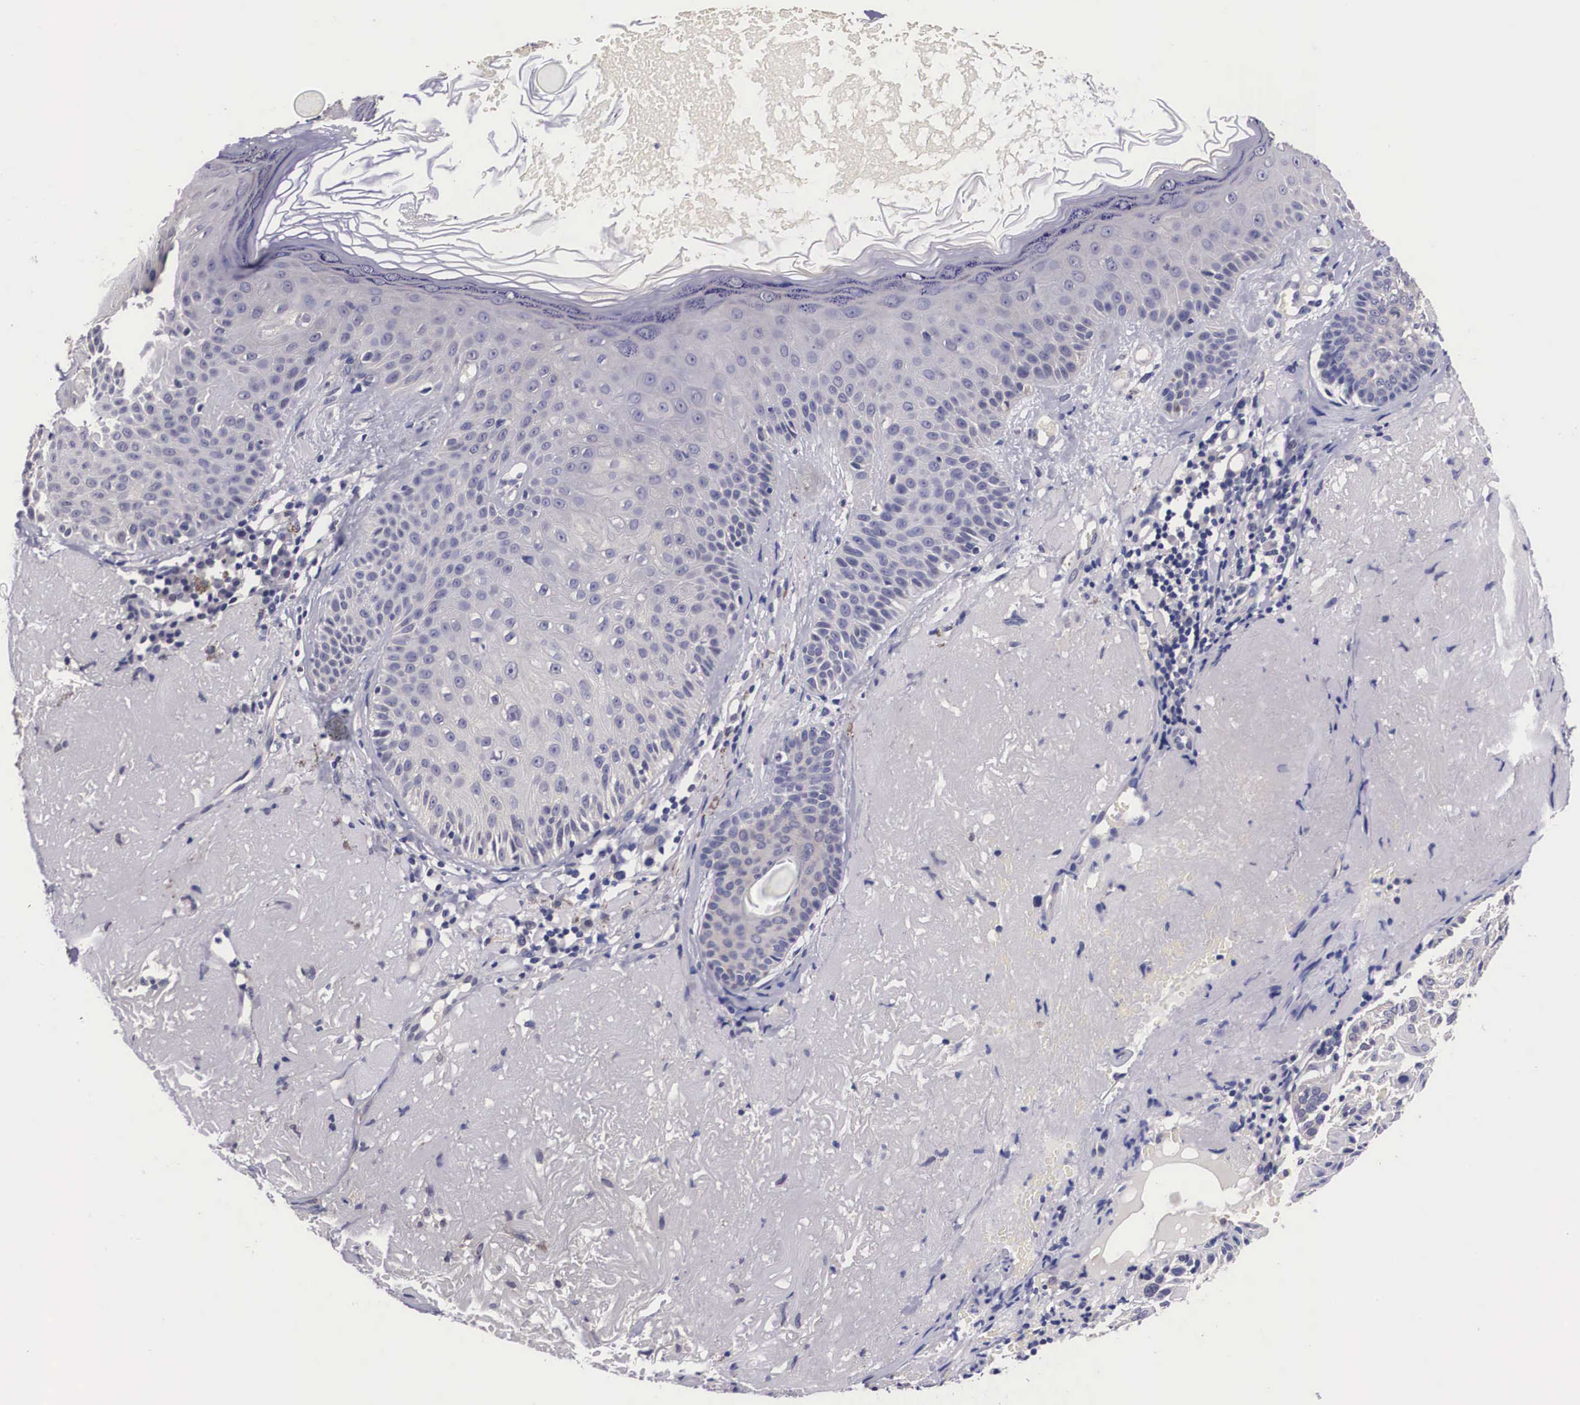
{"staining": {"intensity": "negative", "quantity": "none", "location": "none"}, "tissue": "skin cancer", "cell_type": "Tumor cells", "image_type": "cancer", "snomed": [{"axis": "morphology", "description": "Squamous cell carcinoma, NOS"}, {"axis": "topography", "description": "Skin"}], "caption": "This is an IHC image of skin cancer (squamous cell carcinoma). There is no staining in tumor cells.", "gene": "OTX2", "patient": {"sex": "female", "age": 89}}